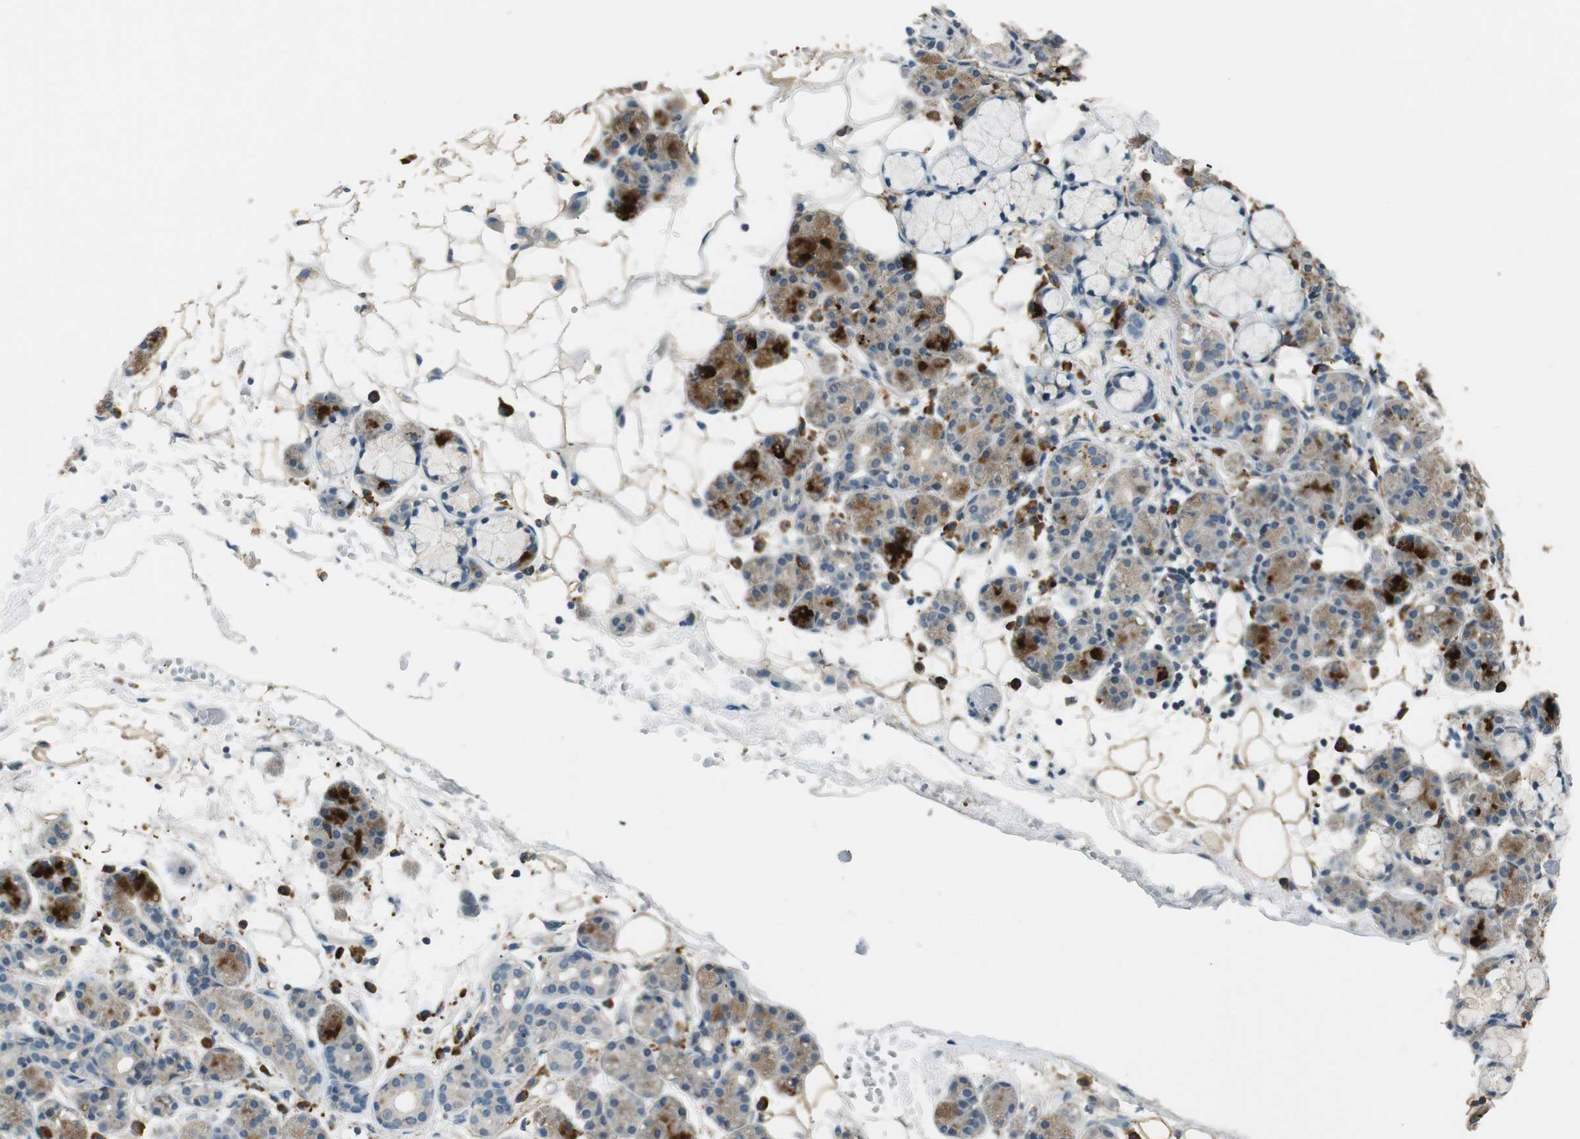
{"staining": {"intensity": "moderate", "quantity": "25%-75%", "location": "cytoplasmic/membranous"}, "tissue": "salivary gland", "cell_type": "Glandular cells", "image_type": "normal", "snomed": [{"axis": "morphology", "description": "Normal tissue, NOS"}, {"axis": "topography", "description": "Salivary gland"}], "caption": "A medium amount of moderate cytoplasmic/membranous staining is identified in about 25%-75% of glandular cells in benign salivary gland. (IHC, brightfield microscopy, high magnification).", "gene": "MAGI2", "patient": {"sex": "male", "age": 63}}